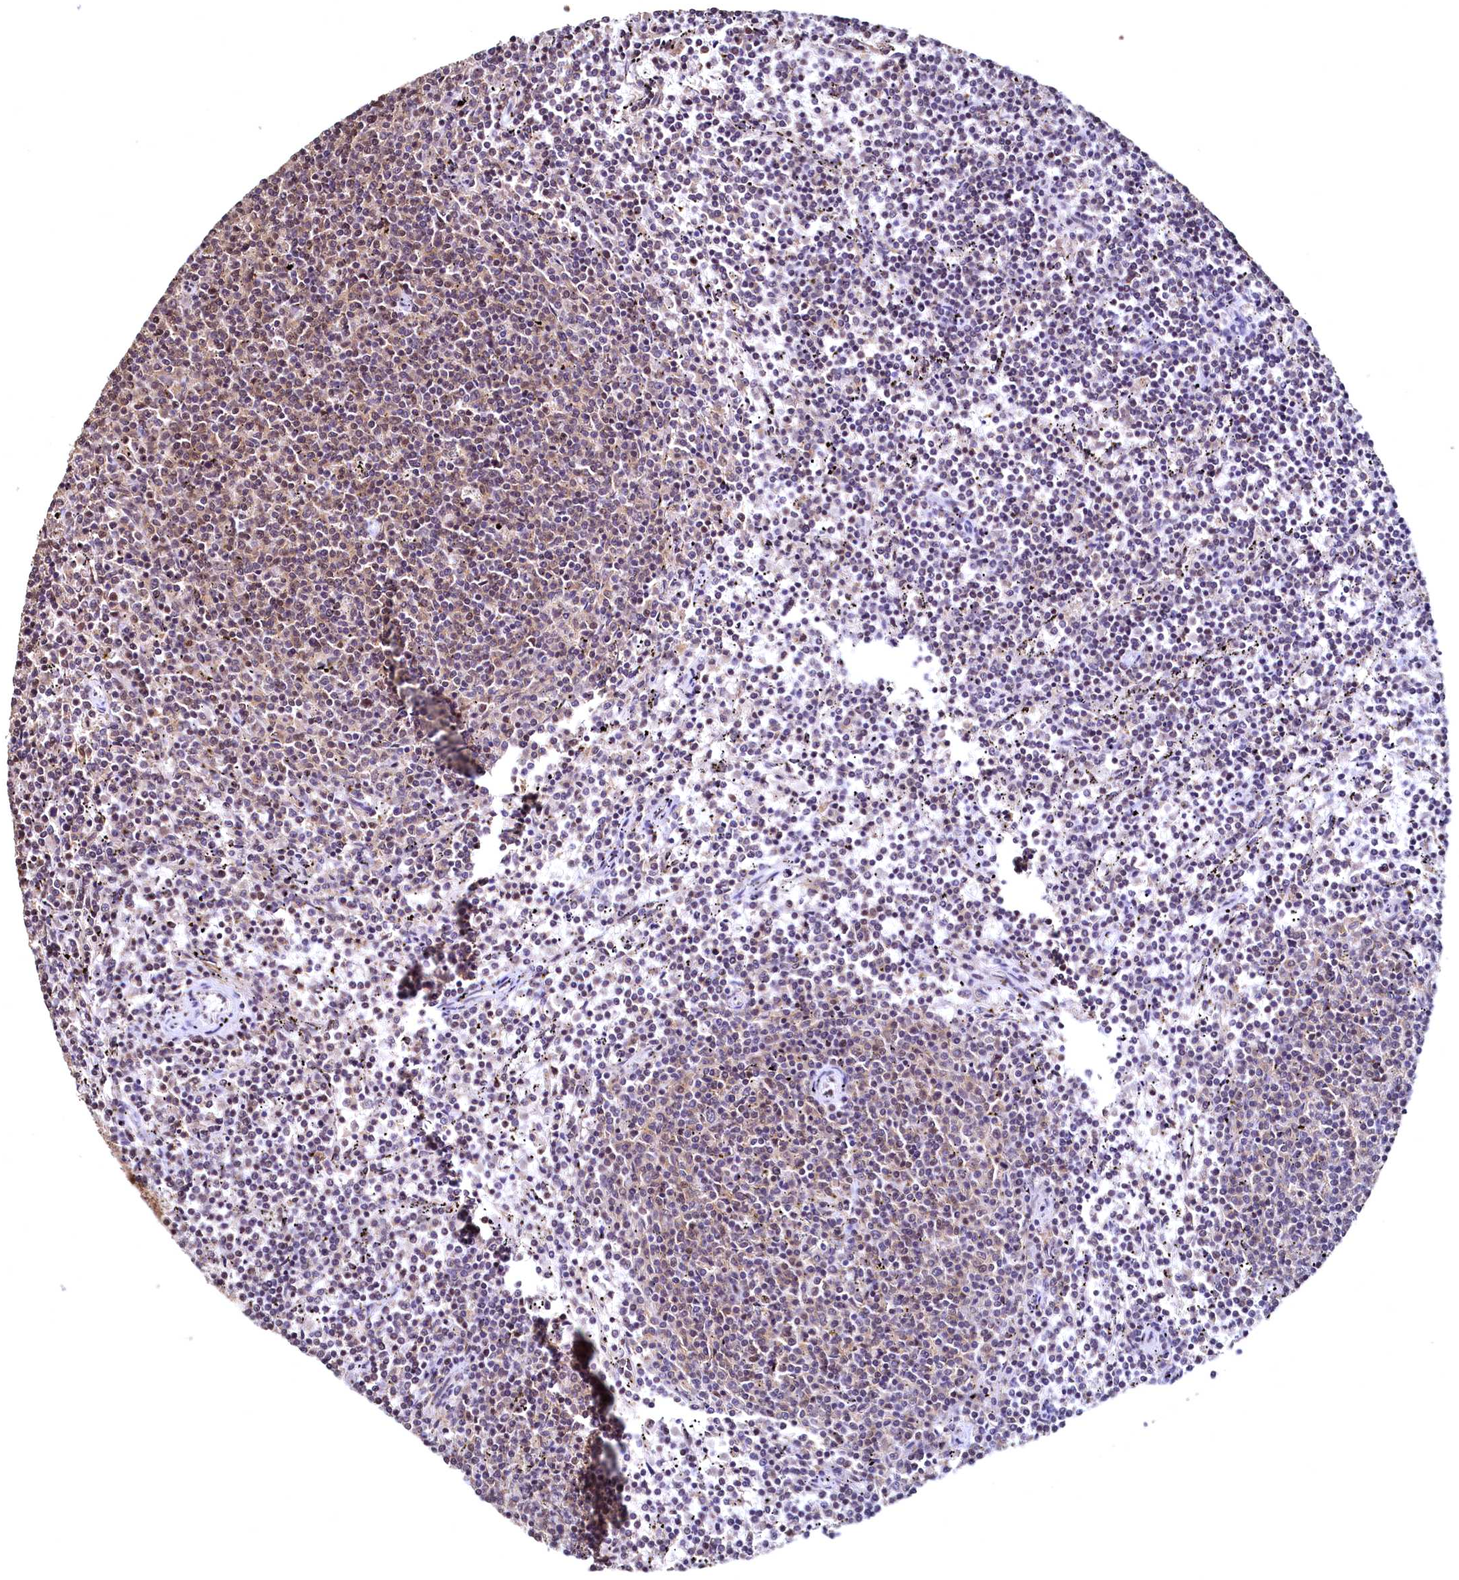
{"staining": {"intensity": "weak", "quantity": "<25%", "location": "nuclear"}, "tissue": "lymphoma", "cell_type": "Tumor cells", "image_type": "cancer", "snomed": [{"axis": "morphology", "description": "Malignant lymphoma, non-Hodgkin's type, Low grade"}, {"axis": "topography", "description": "Spleen"}], "caption": "Histopathology image shows no protein expression in tumor cells of malignant lymphoma, non-Hodgkin's type (low-grade) tissue. Brightfield microscopy of immunohistochemistry (IHC) stained with DAB (3,3'-diaminobenzidine) (brown) and hematoxylin (blue), captured at high magnification.", "gene": "RSRC2", "patient": {"sex": "female", "age": 50}}